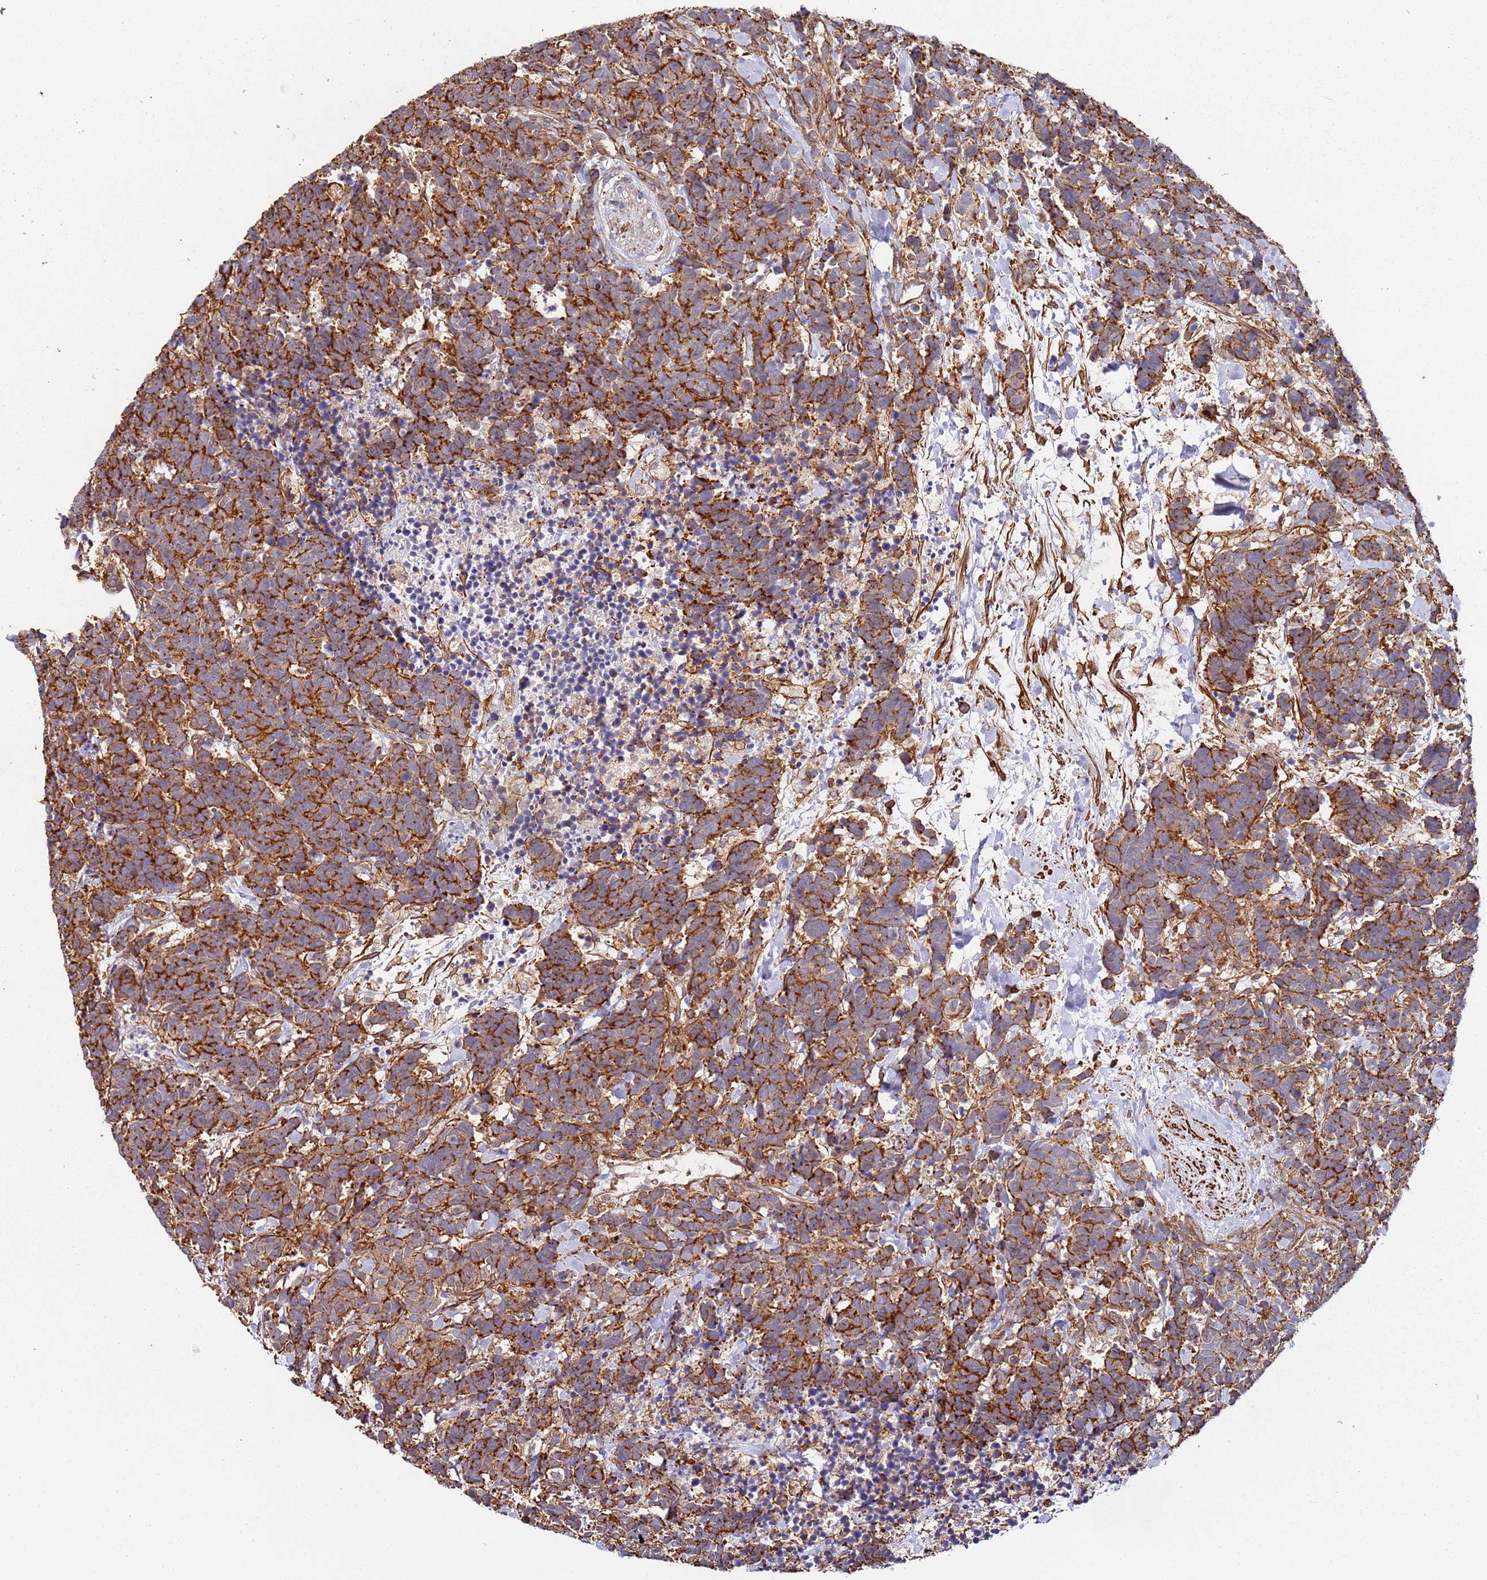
{"staining": {"intensity": "strong", "quantity": ">75%", "location": "cytoplasmic/membranous"}, "tissue": "carcinoid", "cell_type": "Tumor cells", "image_type": "cancer", "snomed": [{"axis": "morphology", "description": "Carcinoma, NOS"}, {"axis": "morphology", "description": "Carcinoid, malignant, NOS"}, {"axis": "topography", "description": "Prostate"}], "caption": "Protein expression analysis of carcinoma displays strong cytoplasmic/membranous staining in about >75% of tumor cells.", "gene": "CYP2U1", "patient": {"sex": "male", "age": 57}}